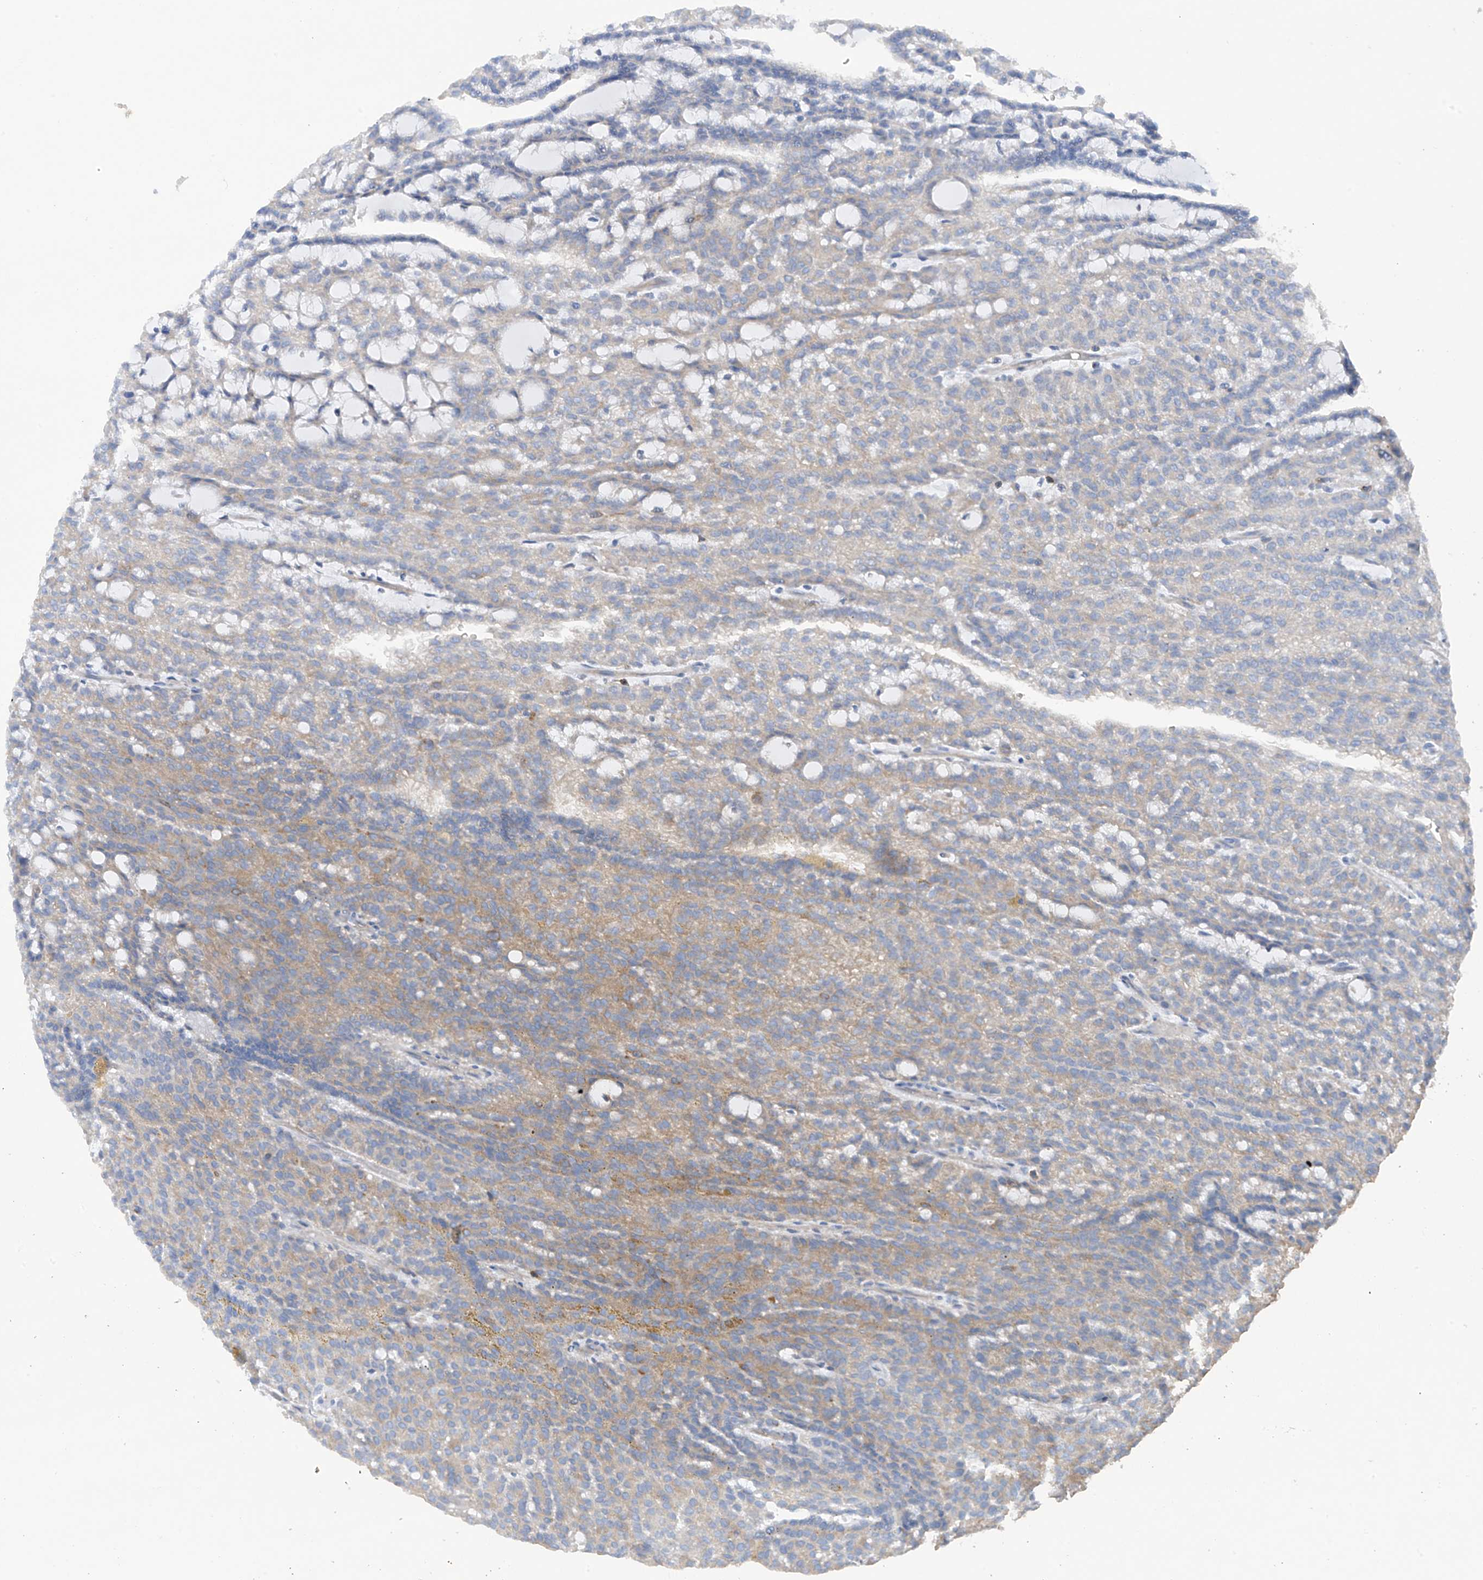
{"staining": {"intensity": "moderate", "quantity": "<25%", "location": "cytoplasmic/membranous"}, "tissue": "renal cancer", "cell_type": "Tumor cells", "image_type": "cancer", "snomed": [{"axis": "morphology", "description": "Adenocarcinoma, NOS"}, {"axis": "topography", "description": "Kidney"}], "caption": "IHC image of neoplastic tissue: renal cancer (adenocarcinoma) stained using IHC shows low levels of moderate protein expression localized specifically in the cytoplasmic/membranous of tumor cells, appearing as a cytoplasmic/membranous brown color.", "gene": "PHACTR2", "patient": {"sex": "male", "age": 63}}